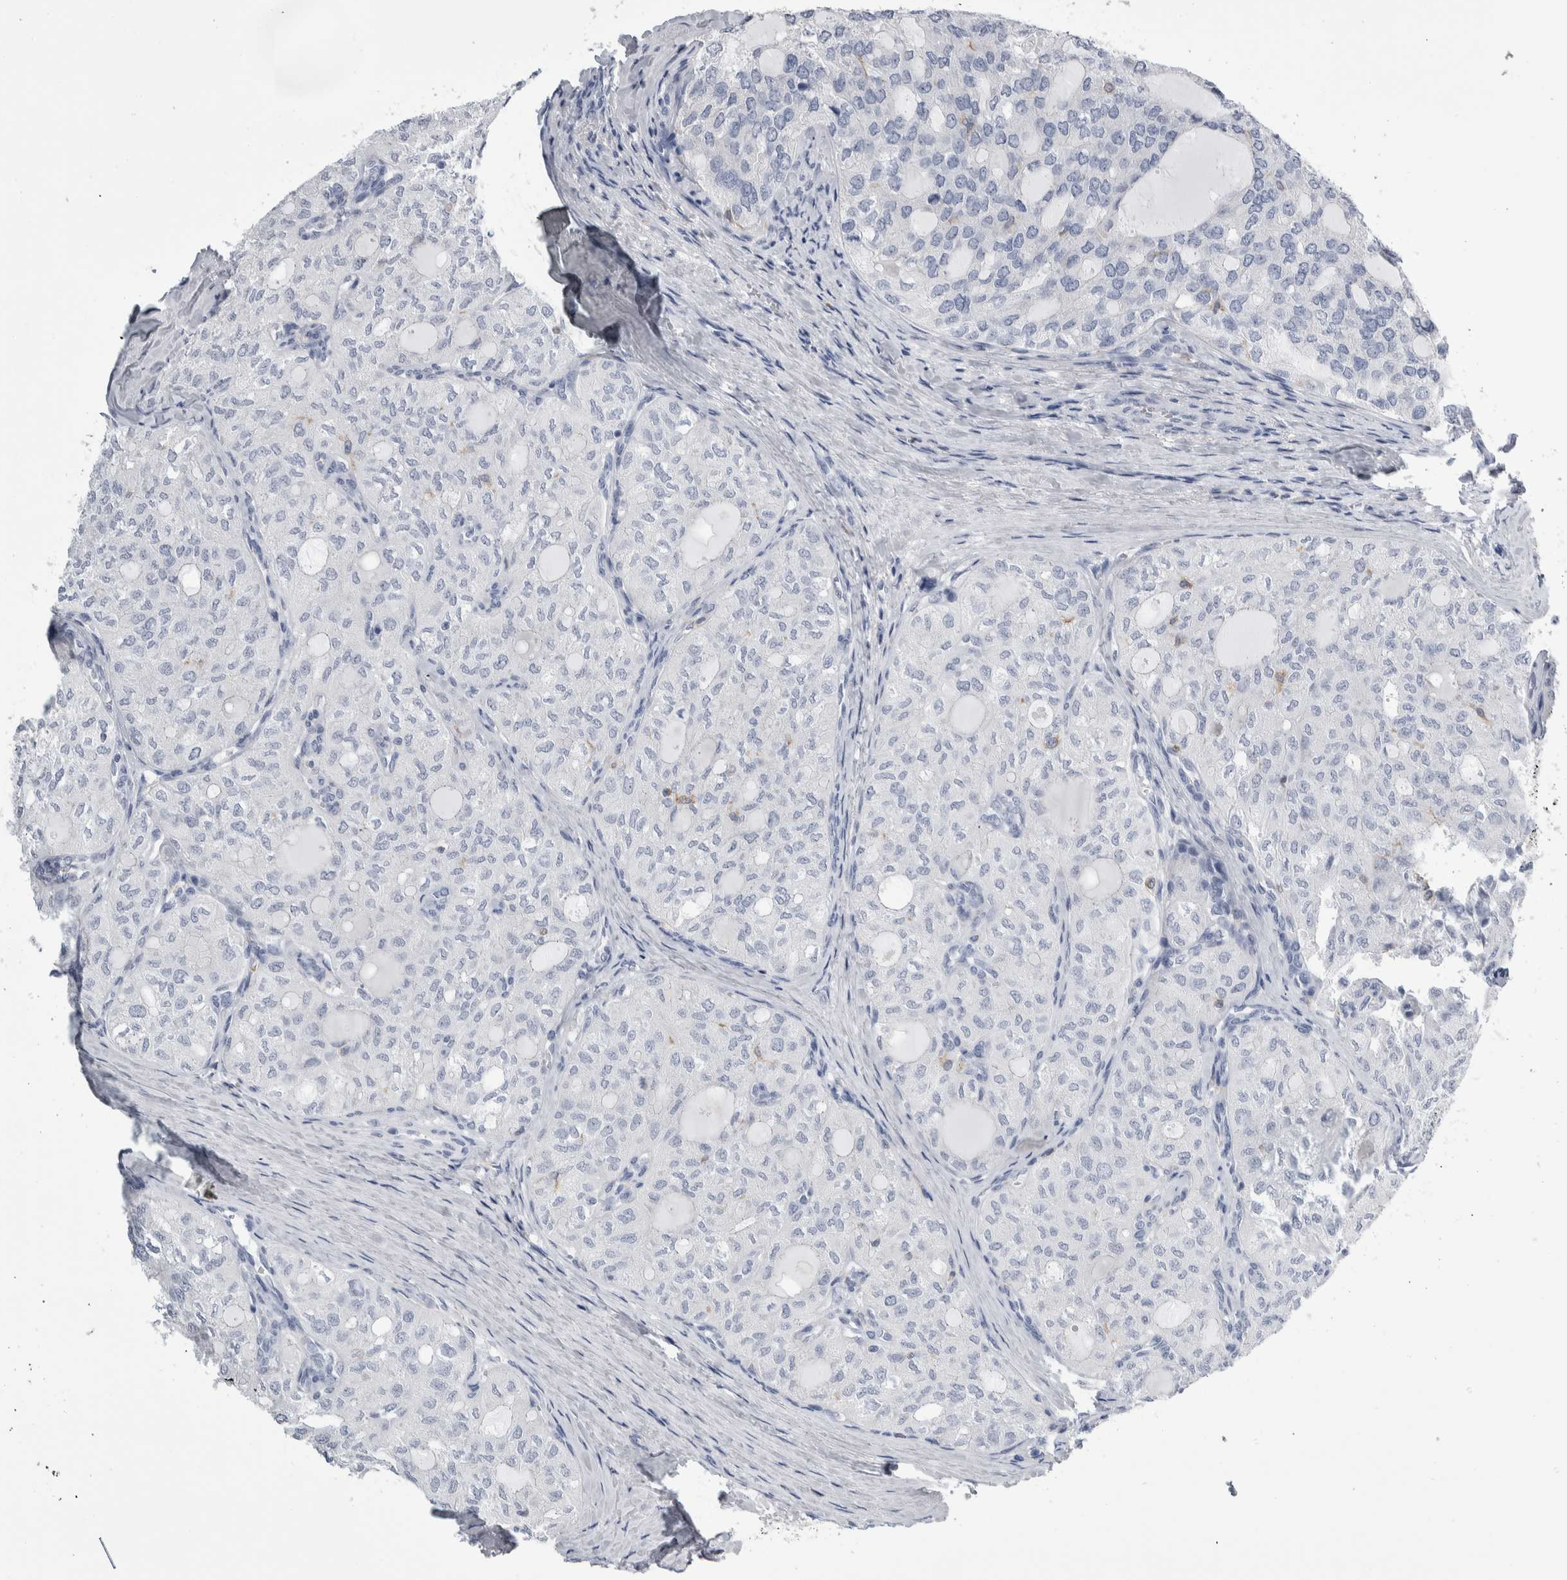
{"staining": {"intensity": "negative", "quantity": "none", "location": "none"}, "tissue": "thyroid cancer", "cell_type": "Tumor cells", "image_type": "cancer", "snomed": [{"axis": "morphology", "description": "Follicular adenoma carcinoma, NOS"}, {"axis": "topography", "description": "Thyroid gland"}], "caption": "Photomicrograph shows no significant protein staining in tumor cells of thyroid cancer. (Immunohistochemistry, brightfield microscopy, high magnification).", "gene": "SKAP2", "patient": {"sex": "male", "age": 75}}